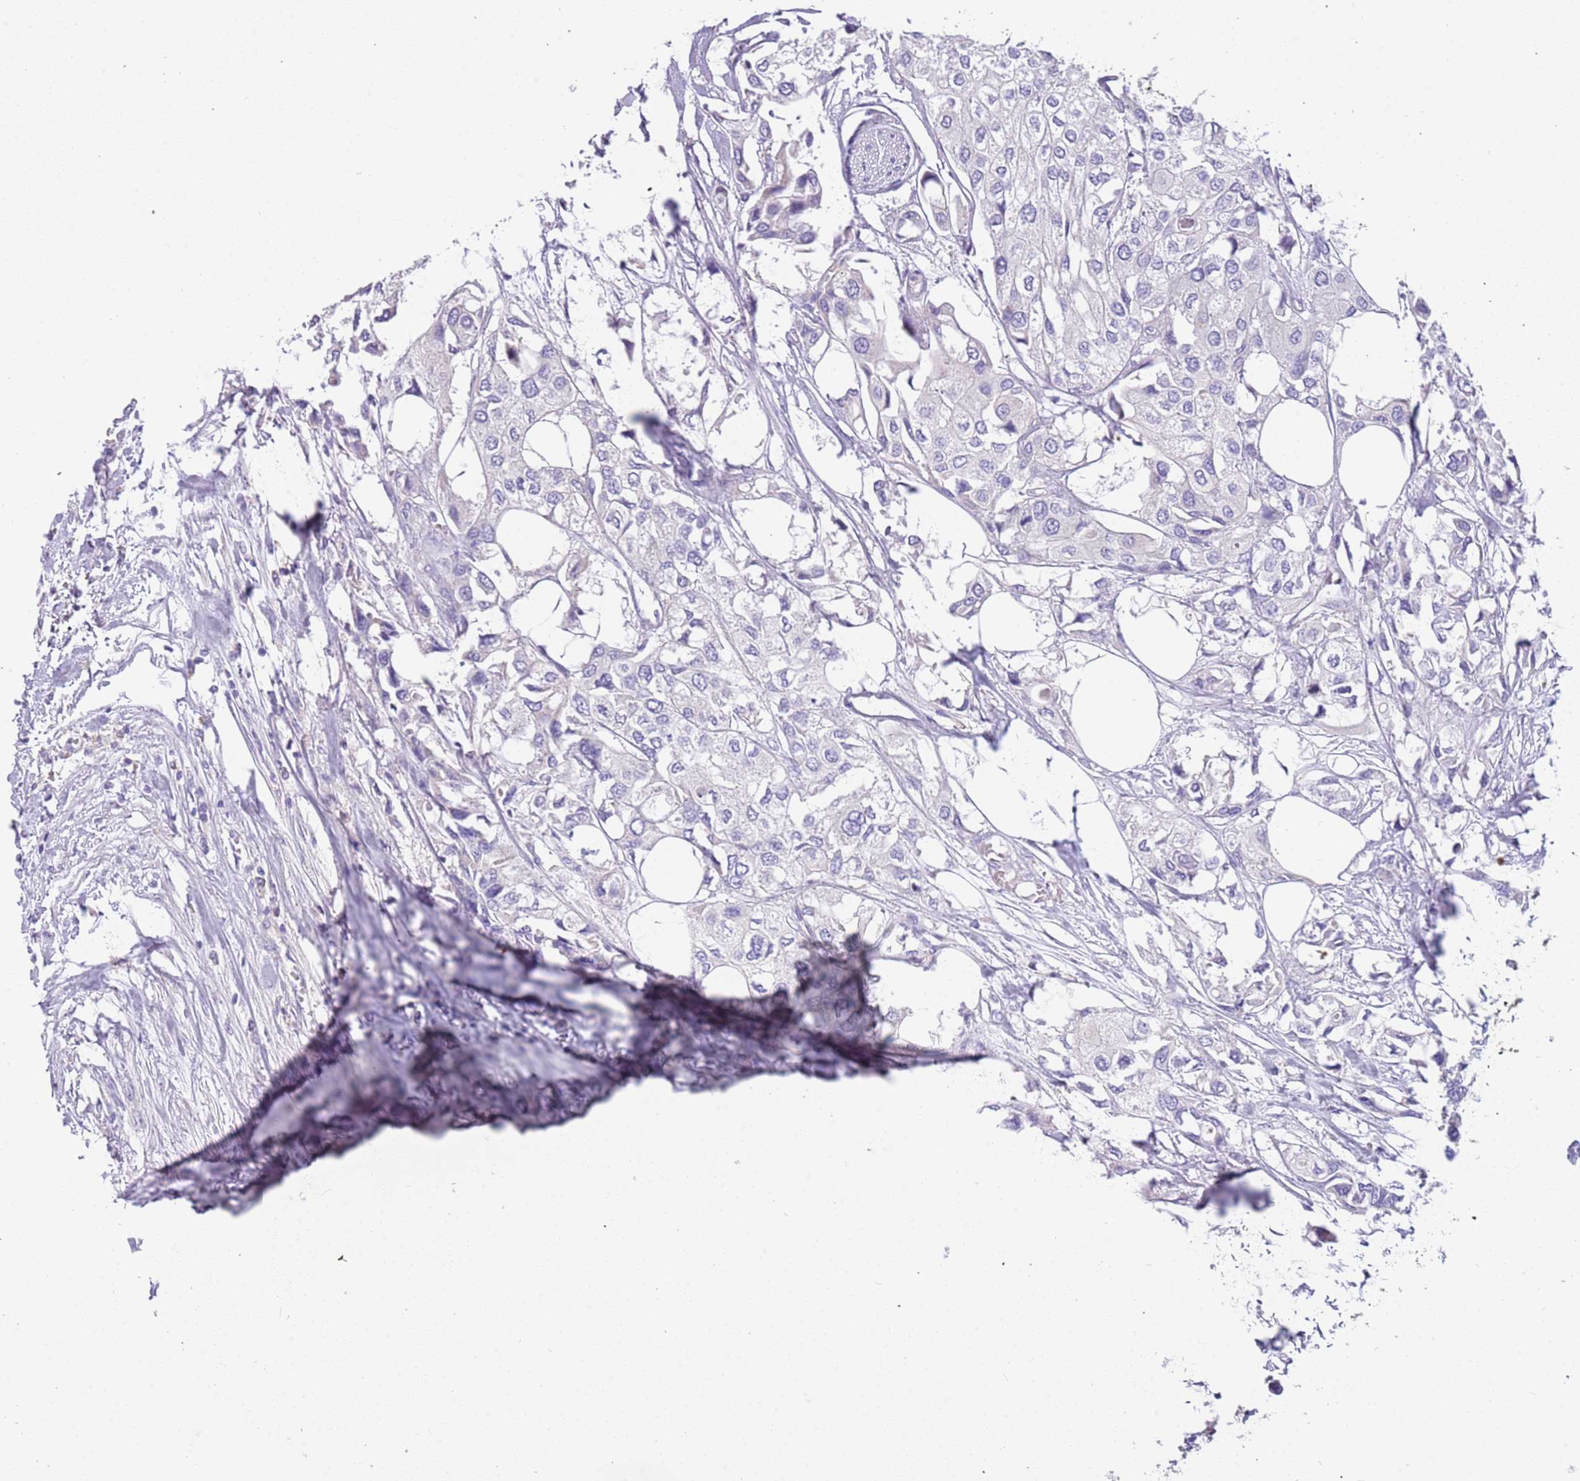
{"staining": {"intensity": "negative", "quantity": "none", "location": "none"}, "tissue": "urothelial cancer", "cell_type": "Tumor cells", "image_type": "cancer", "snomed": [{"axis": "morphology", "description": "Urothelial carcinoma, High grade"}, {"axis": "topography", "description": "Urinary bladder"}], "caption": "A high-resolution photomicrograph shows IHC staining of urothelial carcinoma (high-grade), which demonstrates no significant positivity in tumor cells.", "gene": "RHCG", "patient": {"sex": "male", "age": 64}}